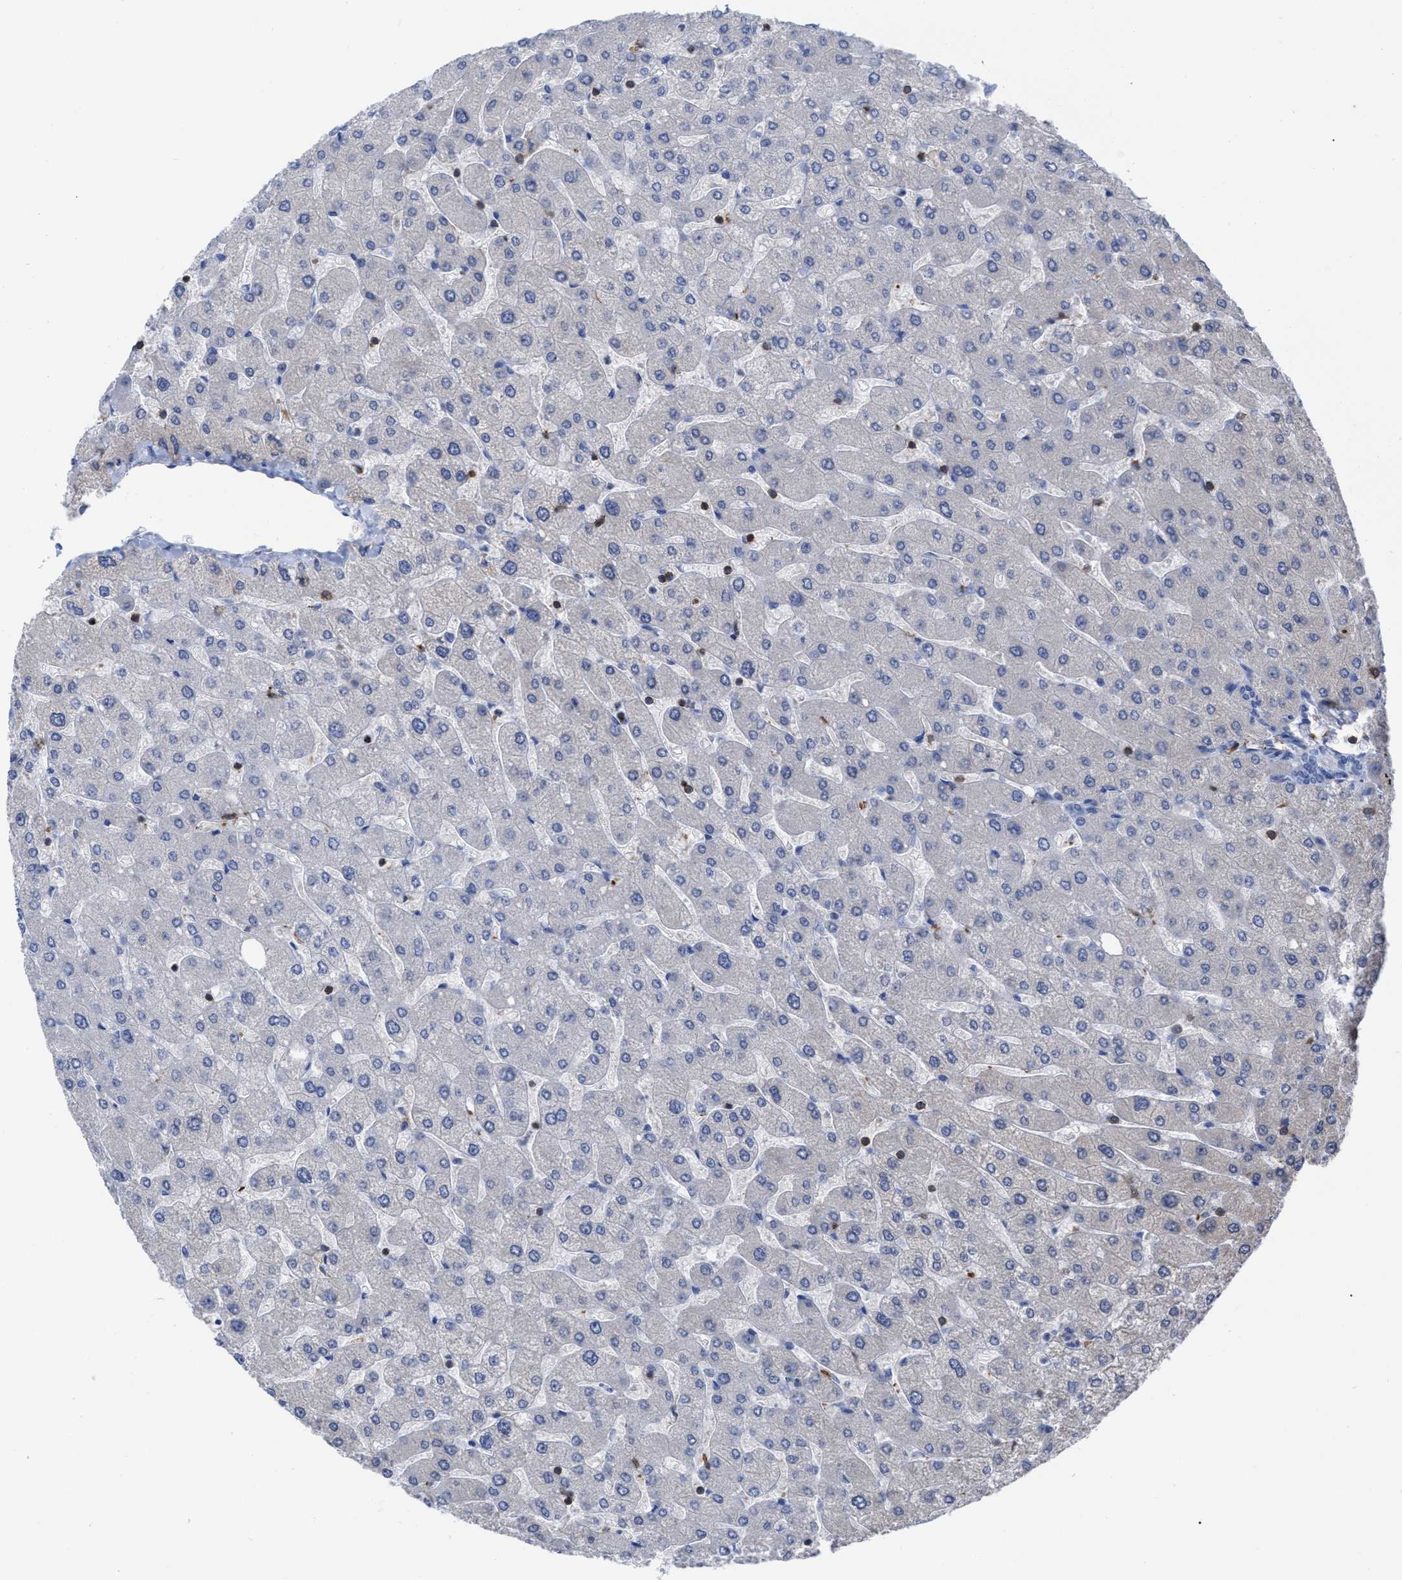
{"staining": {"intensity": "negative", "quantity": "none", "location": "none"}, "tissue": "liver", "cell_type": "Cholangiocytes", "image_type": "normal", "snomed": [{"axis": "morphology", "description": "Normal tissue, NOS"}, {"axis": "topography", "description": "Liver"}], "caption": "DAB immunohistochemical staining of unremarkable liver demonstrates no significant positivity in cholangiocytes.", "gene": "HCLS1", "patient": {"sex": "male", "age": 55}}